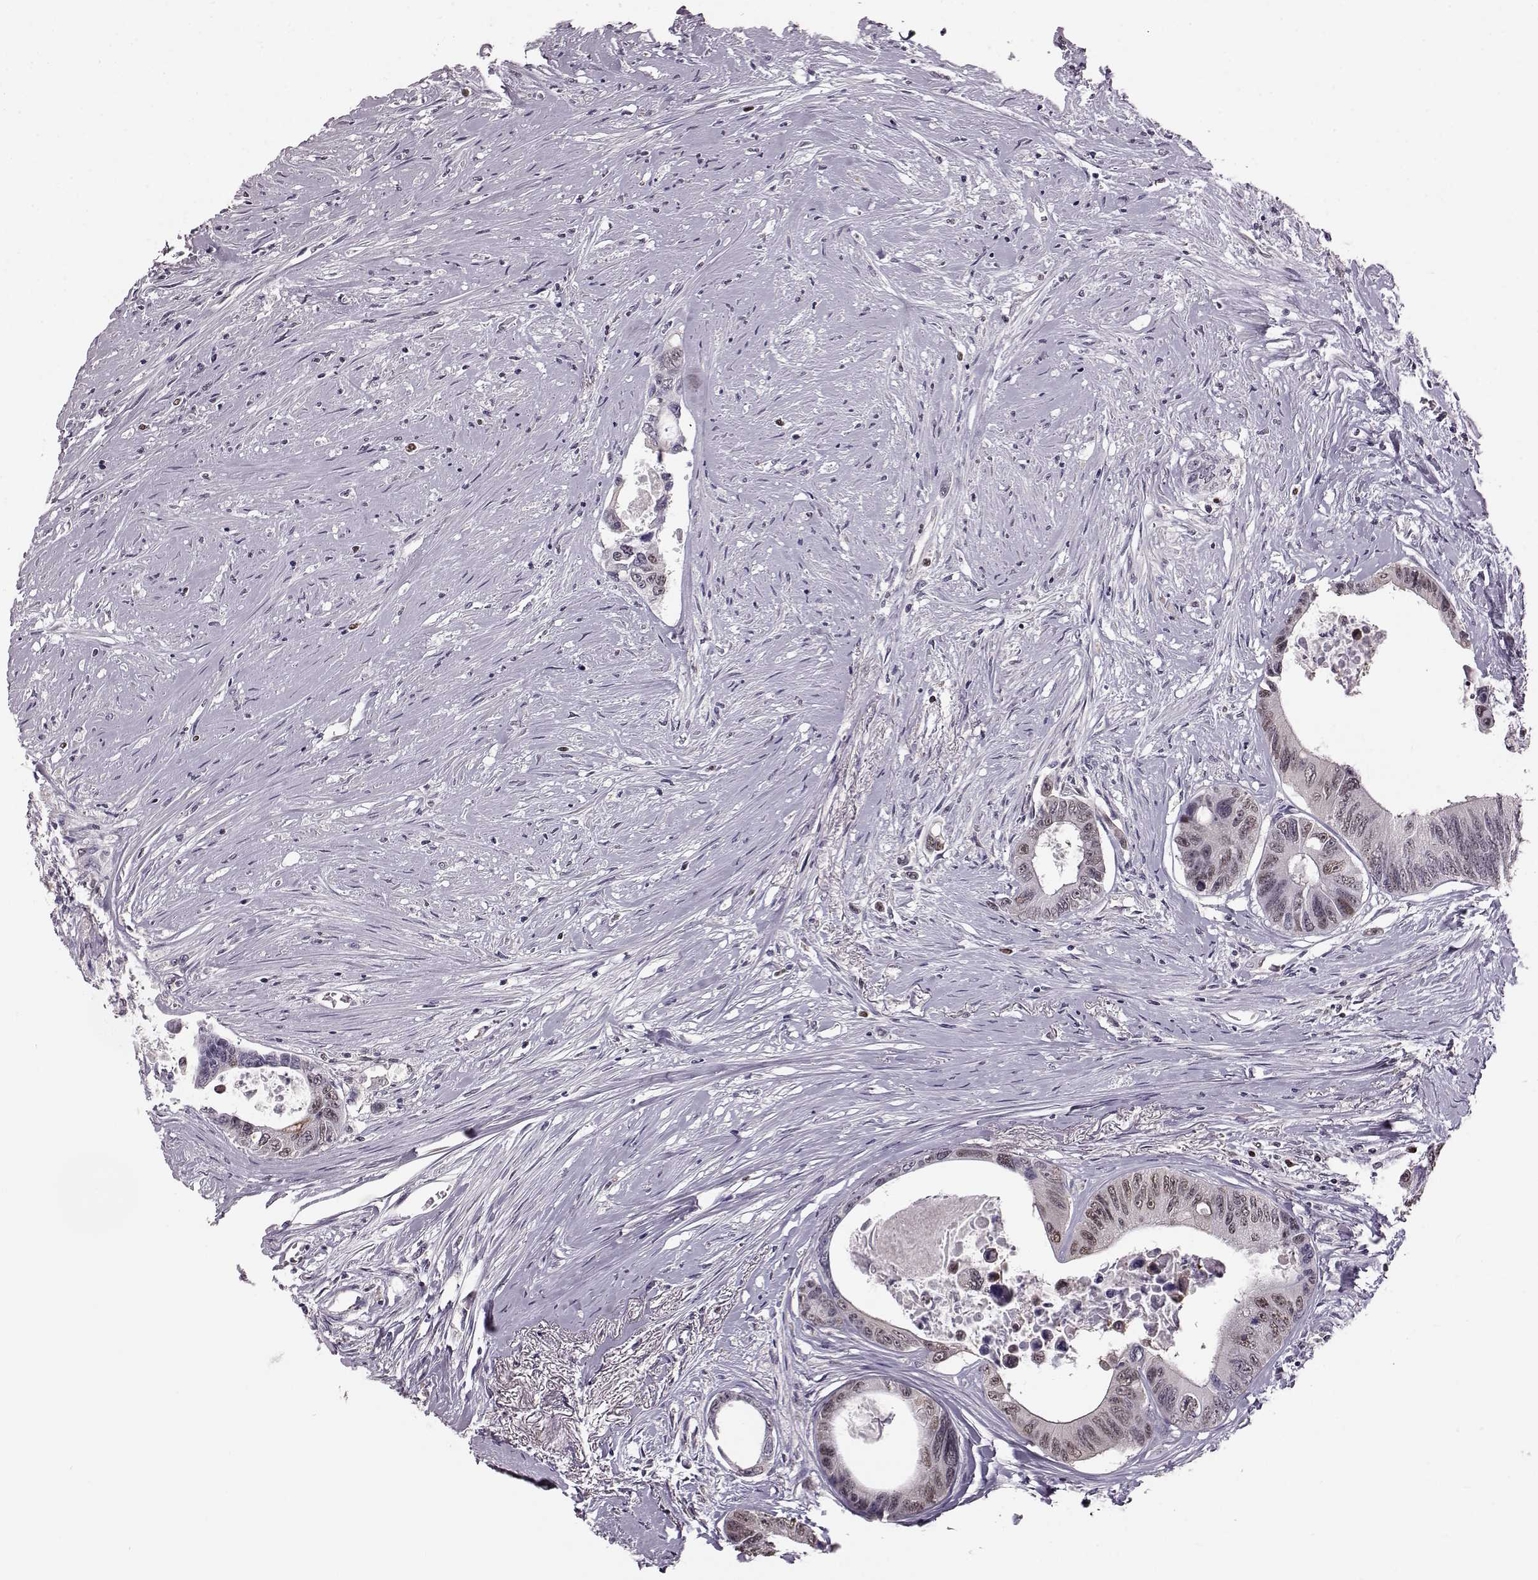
{"staining": {"intensity": "weak", "quantity": "25%-75%", "location": "nuclear"}, "tissue": "colorectal cancer", "cell_type": "Tumor cells", "image_type": "cancer", "snomed": [{"axis": "morphology", "description": "Adenocarcinoma, NOS"}, {"axis": "topography", "description": "Rectum"}], "caption": "This histopathology image exhibits colorectal cancer stained with IHC to label a protein in brown. The nuclear of tumor cells show weak positivity for the protein. Nuclei are counter-stained blue.", "gene": "KLF6", "patient": {"sex": "male", "age": 59}}